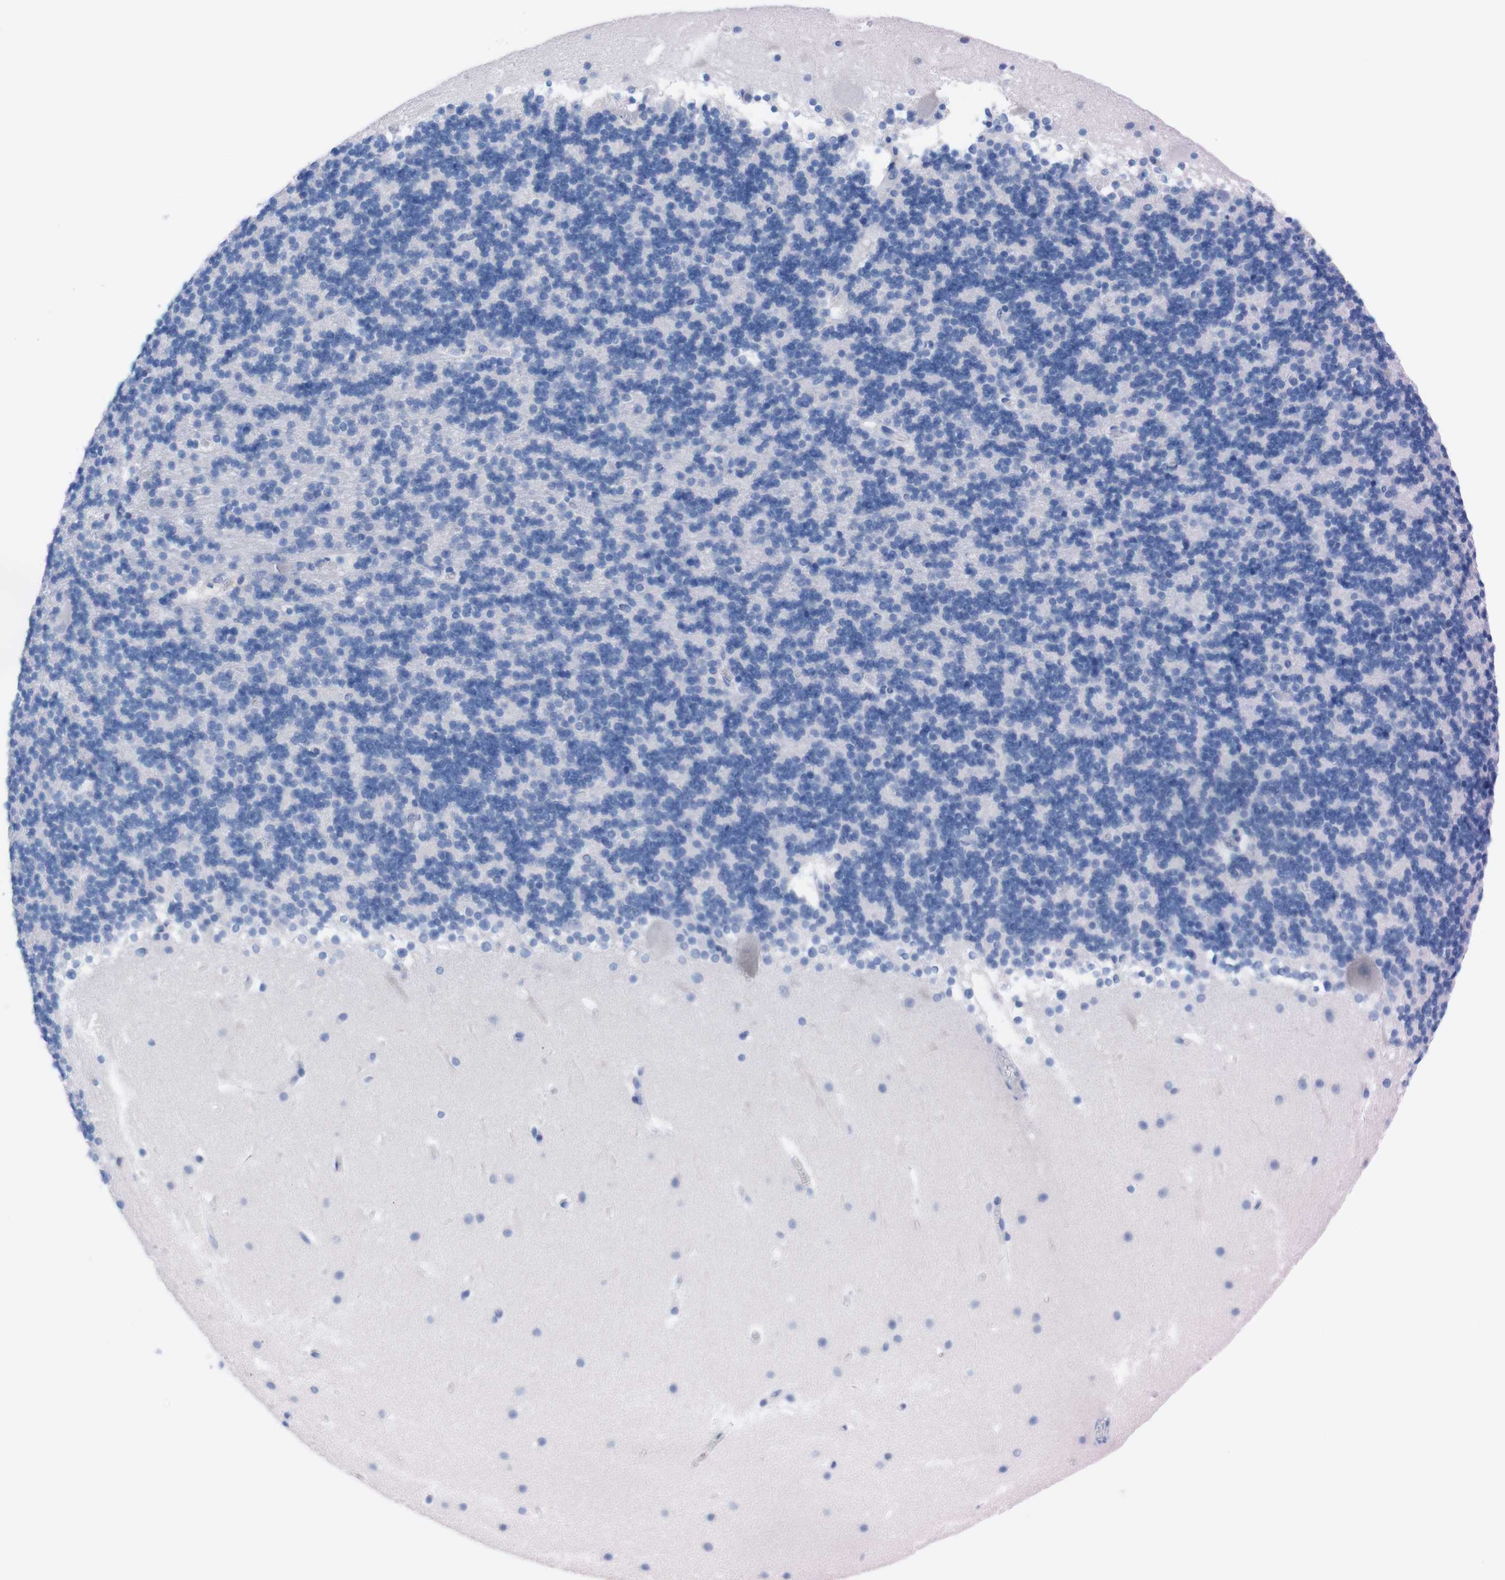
{"staining": {"intensity": "negative", "quantity": "none", "location": "none"}, "tissue": "cerebellum", "cell_type": "Cells in granular layer", "image_type": "normal", "snomed": [{"axis": "morphology", "description": "Normal tissue, NOS"}, {"axis": "topography", "description": "Cerebellum"}], "caption": "Immunohistochemistry (IHC) of unremarkable human cerebellum shows no staining in cells in granular layer.", "gene": "TMEM243", "patient": {"sex": "male", "age": 45}}